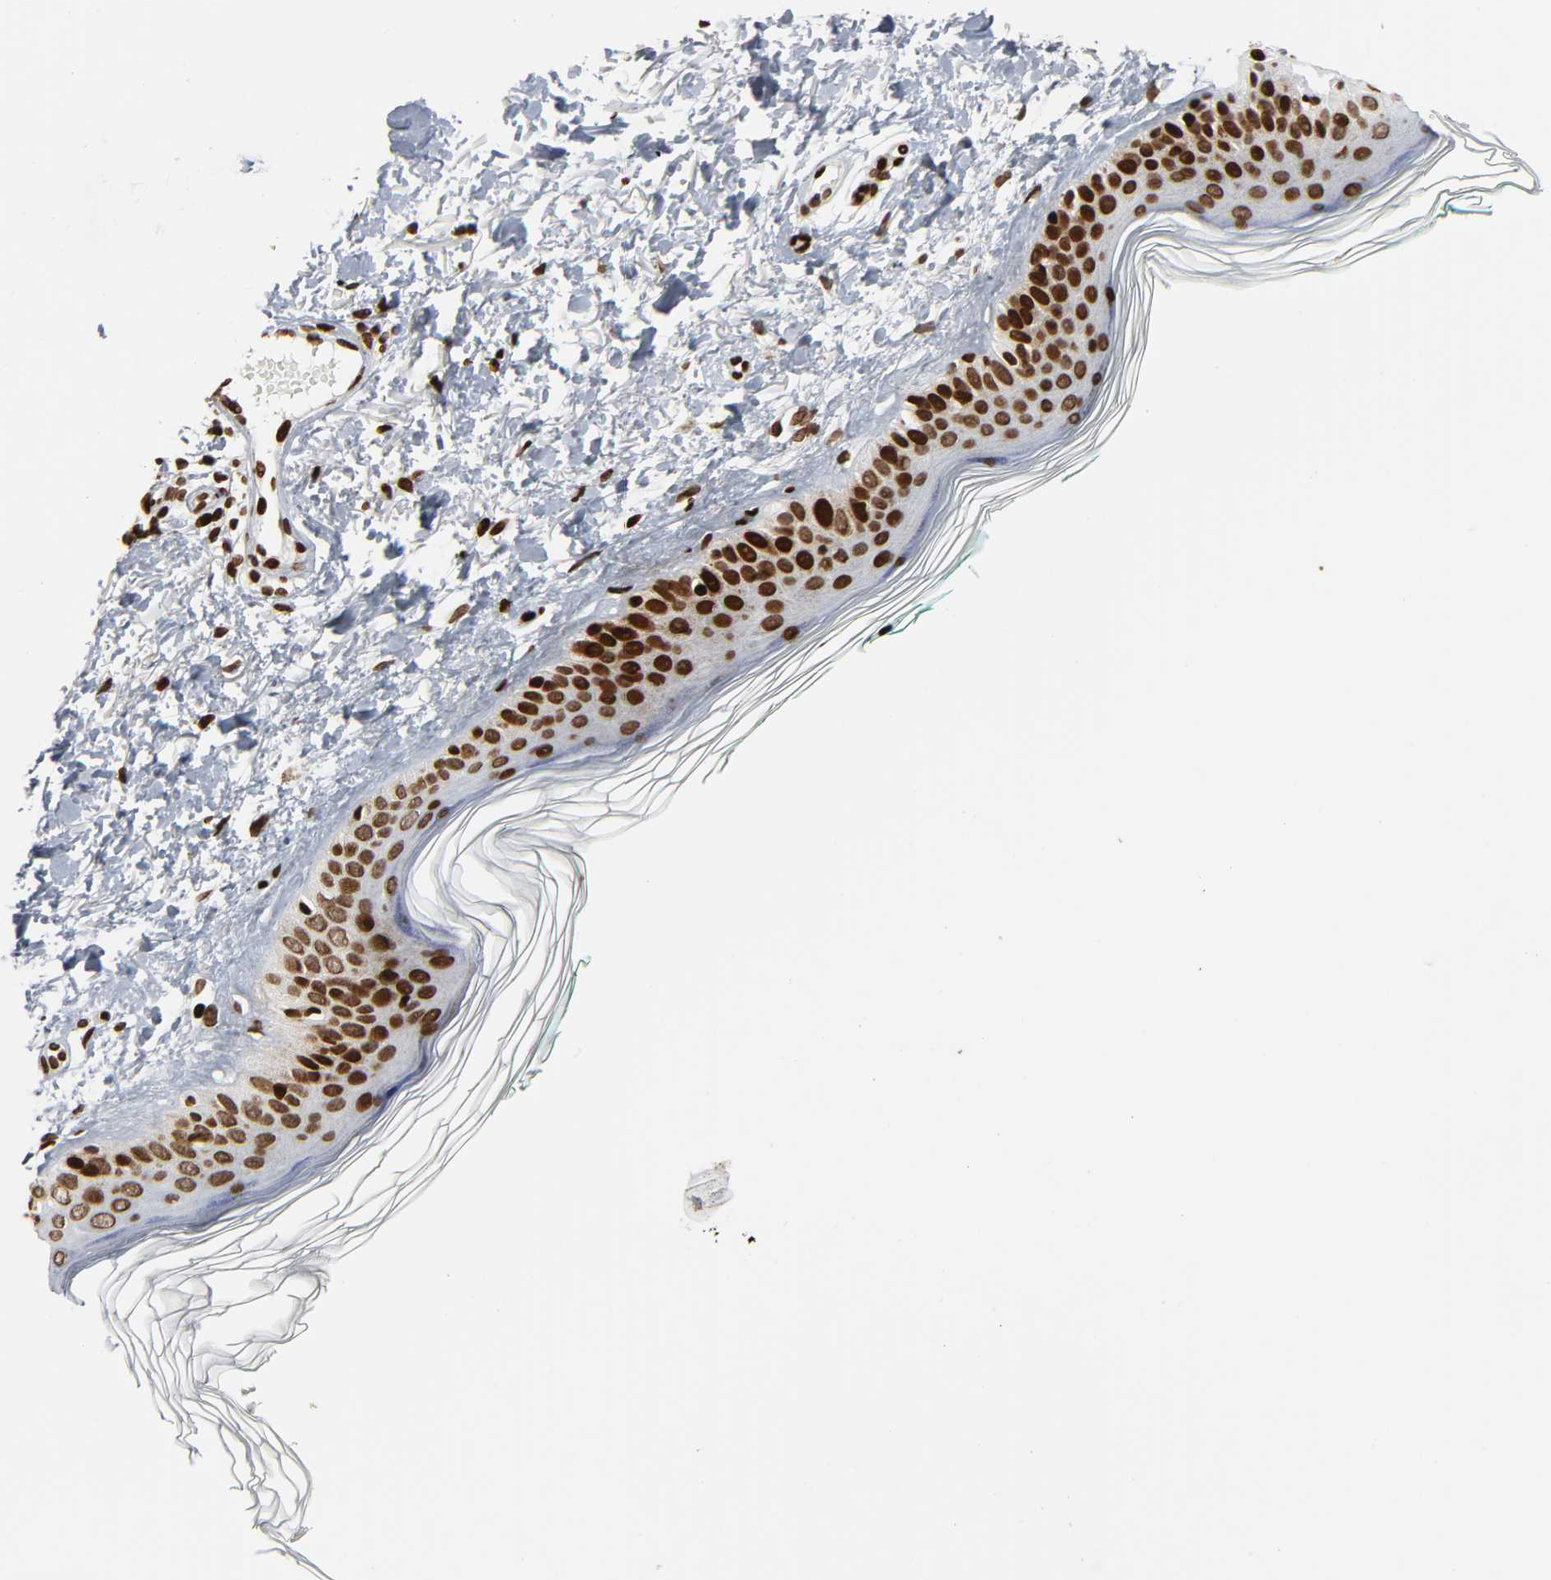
{"staining": {"intensity": "strong", "quantity": ">75%", "location": "nuclear"}, "tissue": "skin", "cell_type": "Fibroblasts", "image_type": "normal", "snomed": [{"axis": "morphology", "description": "Normal tissue, NOS"}, {"axis": "topography", "description": "Skin"}], "caption": "This micrograph reveals IHC staining of normal human skin, with high strong nuclear positivity in approximately >75% of fibroblasts.", "gene": "RXRA", "patient": {"sex": "male", "age": 71}}